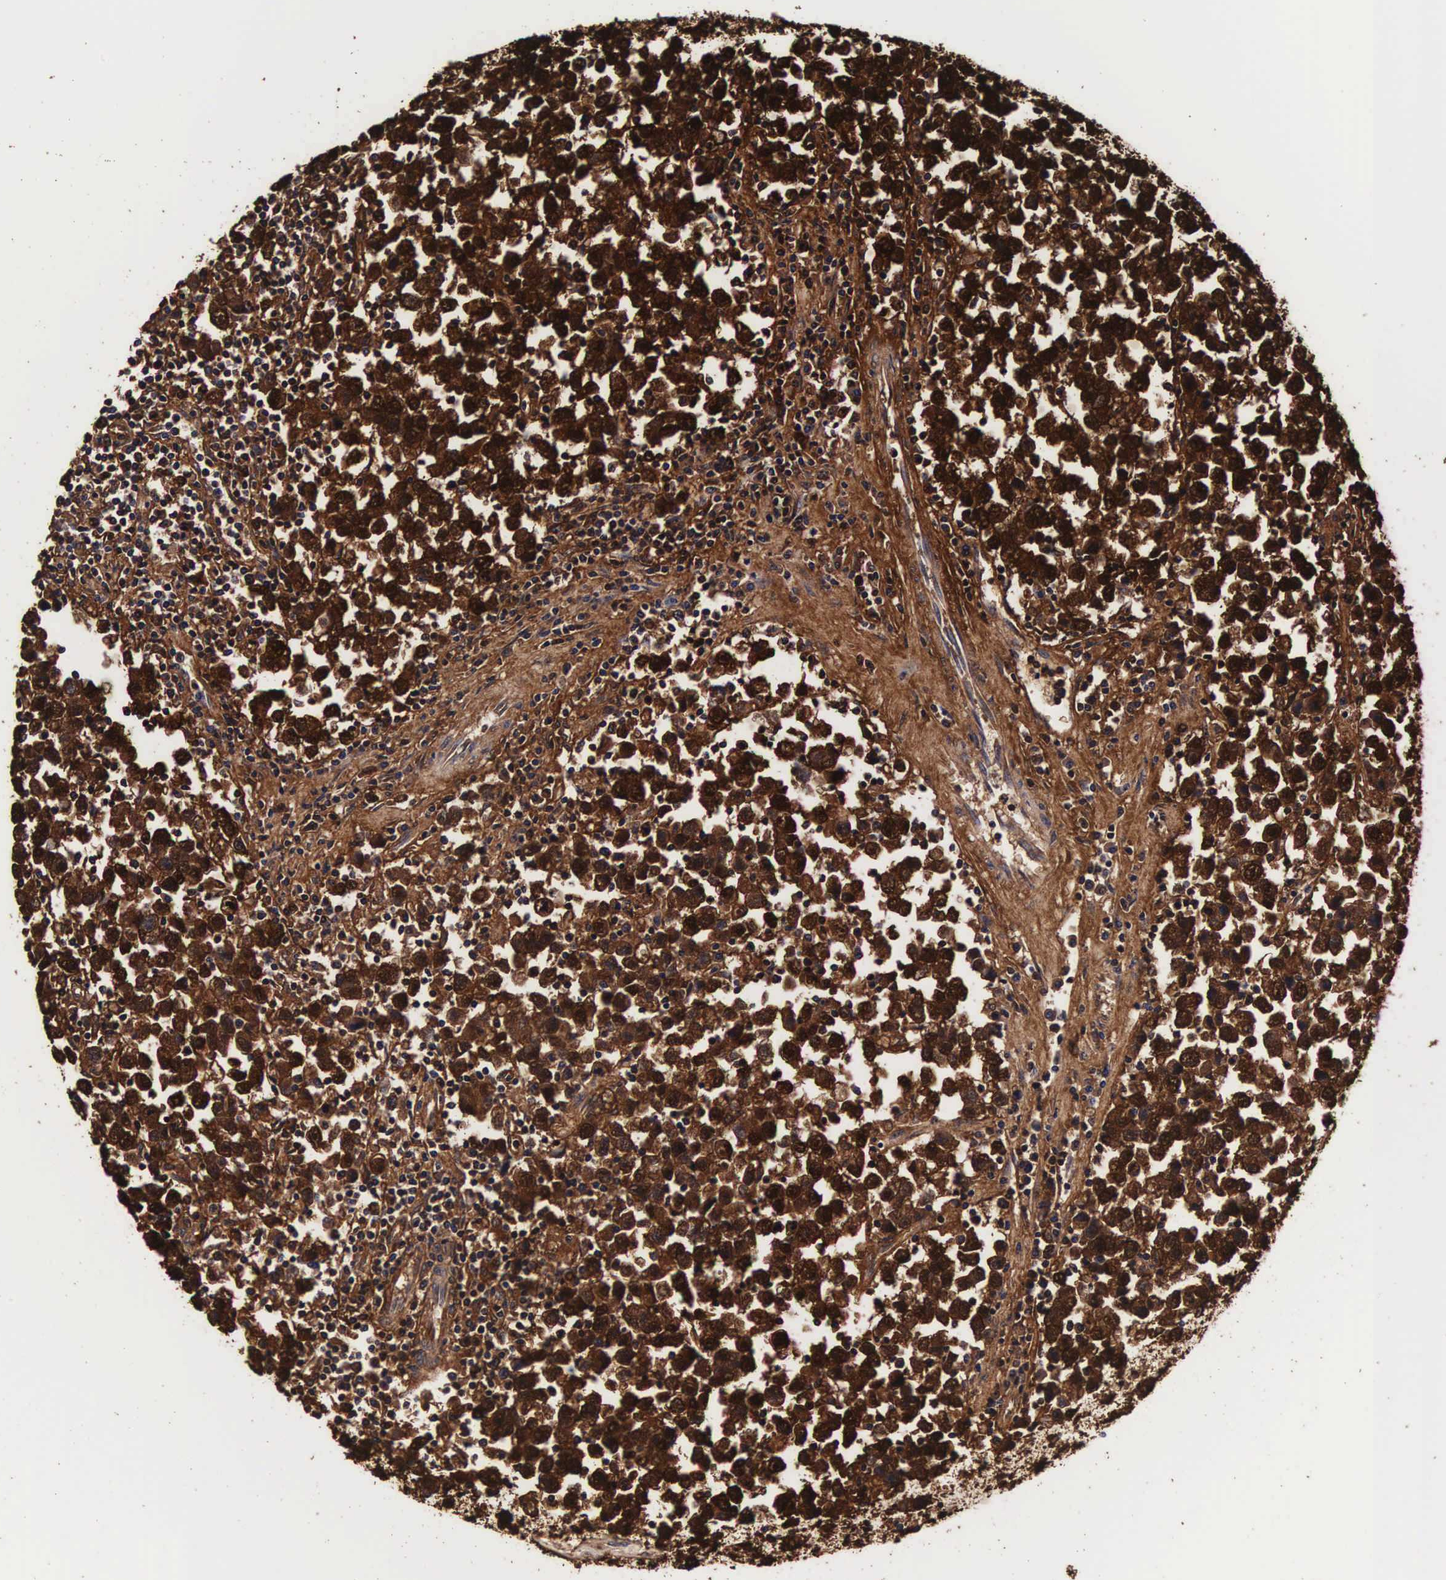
{"staining": {"intensity": "strong", "quantity": ">75%", "location": "cytoplasmic/membranous,nuclear"}, "tissue": "testis cancer", "cell_type": "Tumor cells", "image_type": "cancer", "snomed": [{"axis": "morphology", "description": "Seminoma, NOS"}, {"axis": "topography", "description": "Testis"}], "caption": "Immunohistochemical staining of testis cancer (seminoma) reveals strong cytoplasmic/membranous and nuclear protein positivity in about >75% of tumor cells. (DAB IHC, brown staining for protein, blue staining for nuclei).", "gene": "TECPR2", "patient": {"sex": "male", "age": 43}}